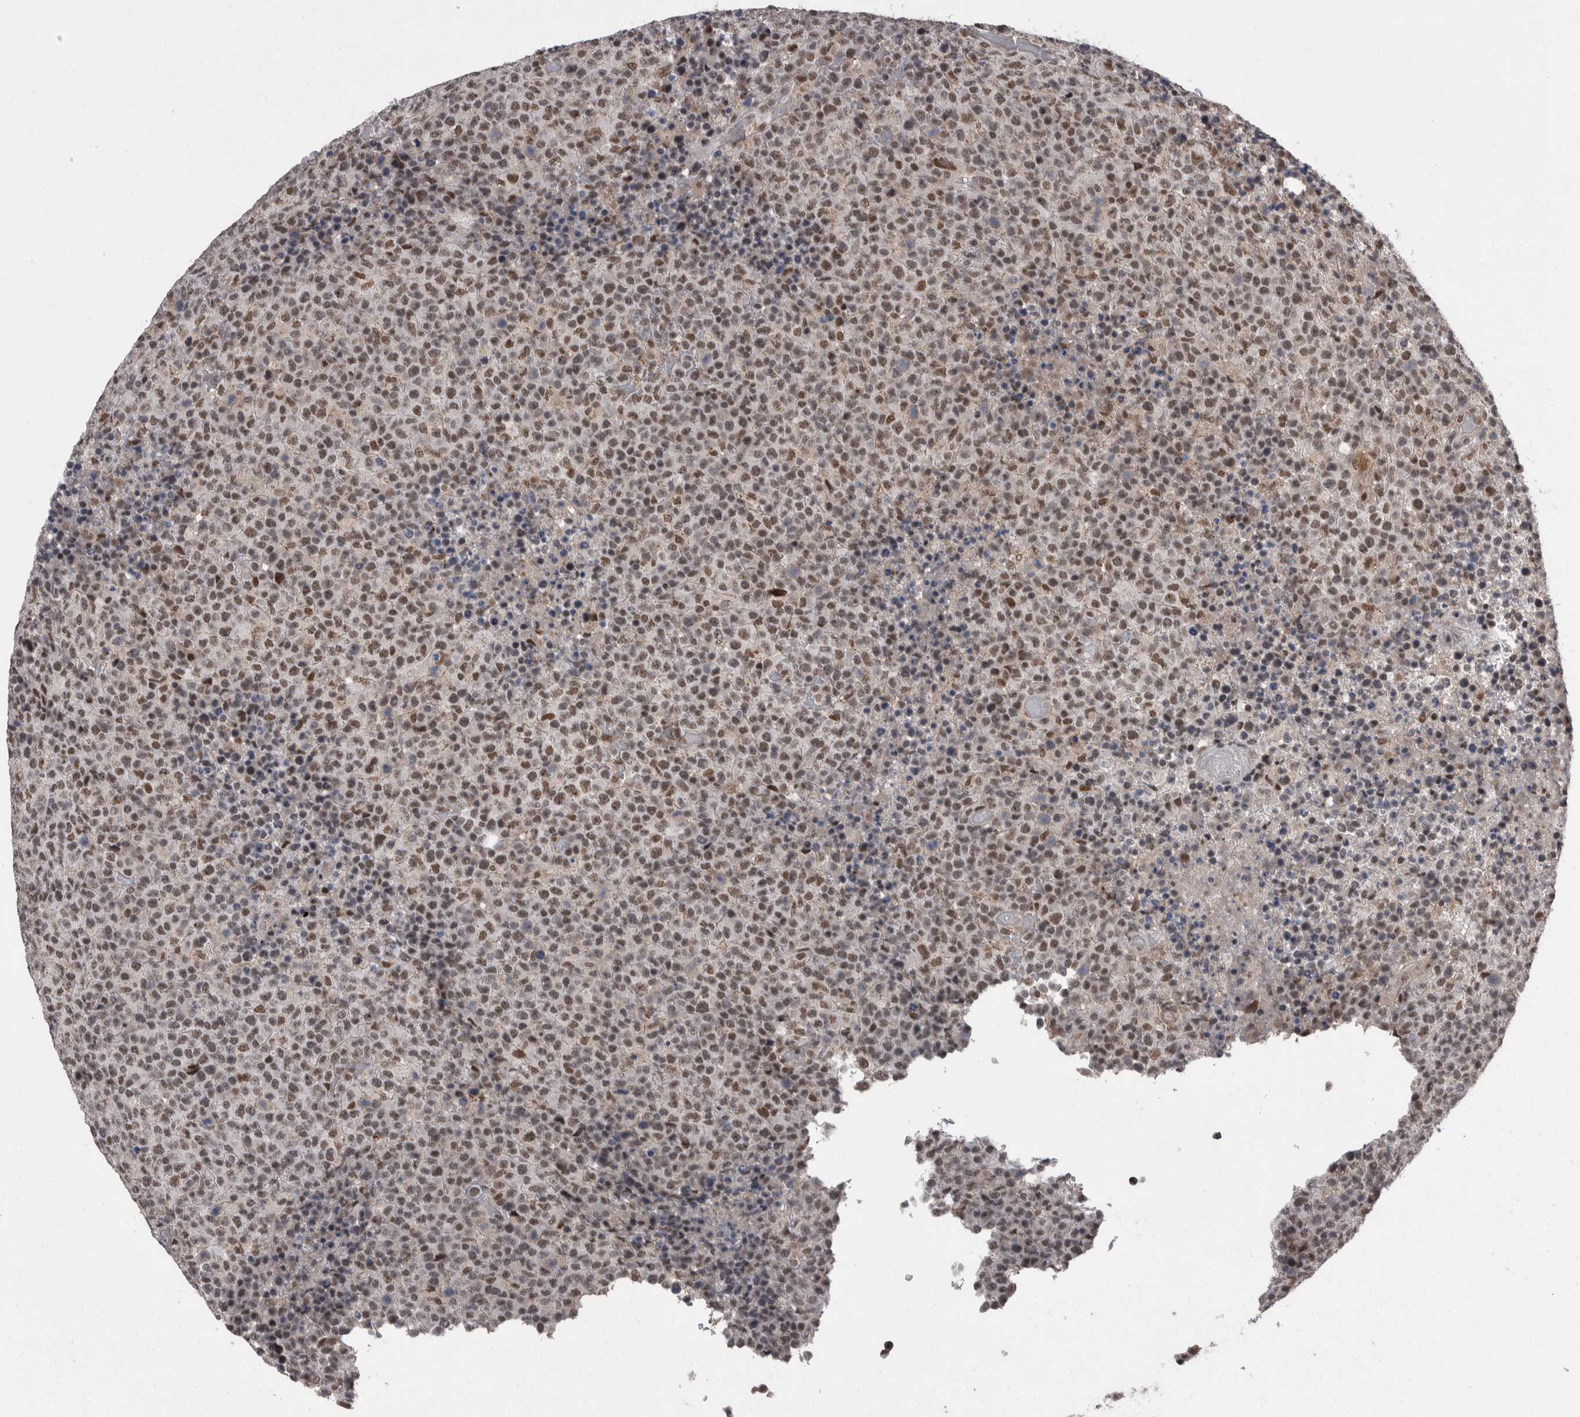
{"staining": {"intensity": "weak", "quantity": ">75%", "location": "nuclear"}, "tissue": "lymphoma", "cell_type": "Tumor cells", "image_type": "cancer", "snomed": [{"axis": "morphology", "description": "Malignant lymphoma, non-Hodgkin's type, High grade"}, {"axis": "topography", "description": "Lymph node"}], "caption": "Protein staining shows weak nuclear expression in approximately >75% of tumor cells in malignant lymphoma, non-Hodgkin's type (high-grade).", "gene": "DMTF1", "patient": {"sex": "male", "age": 13}}